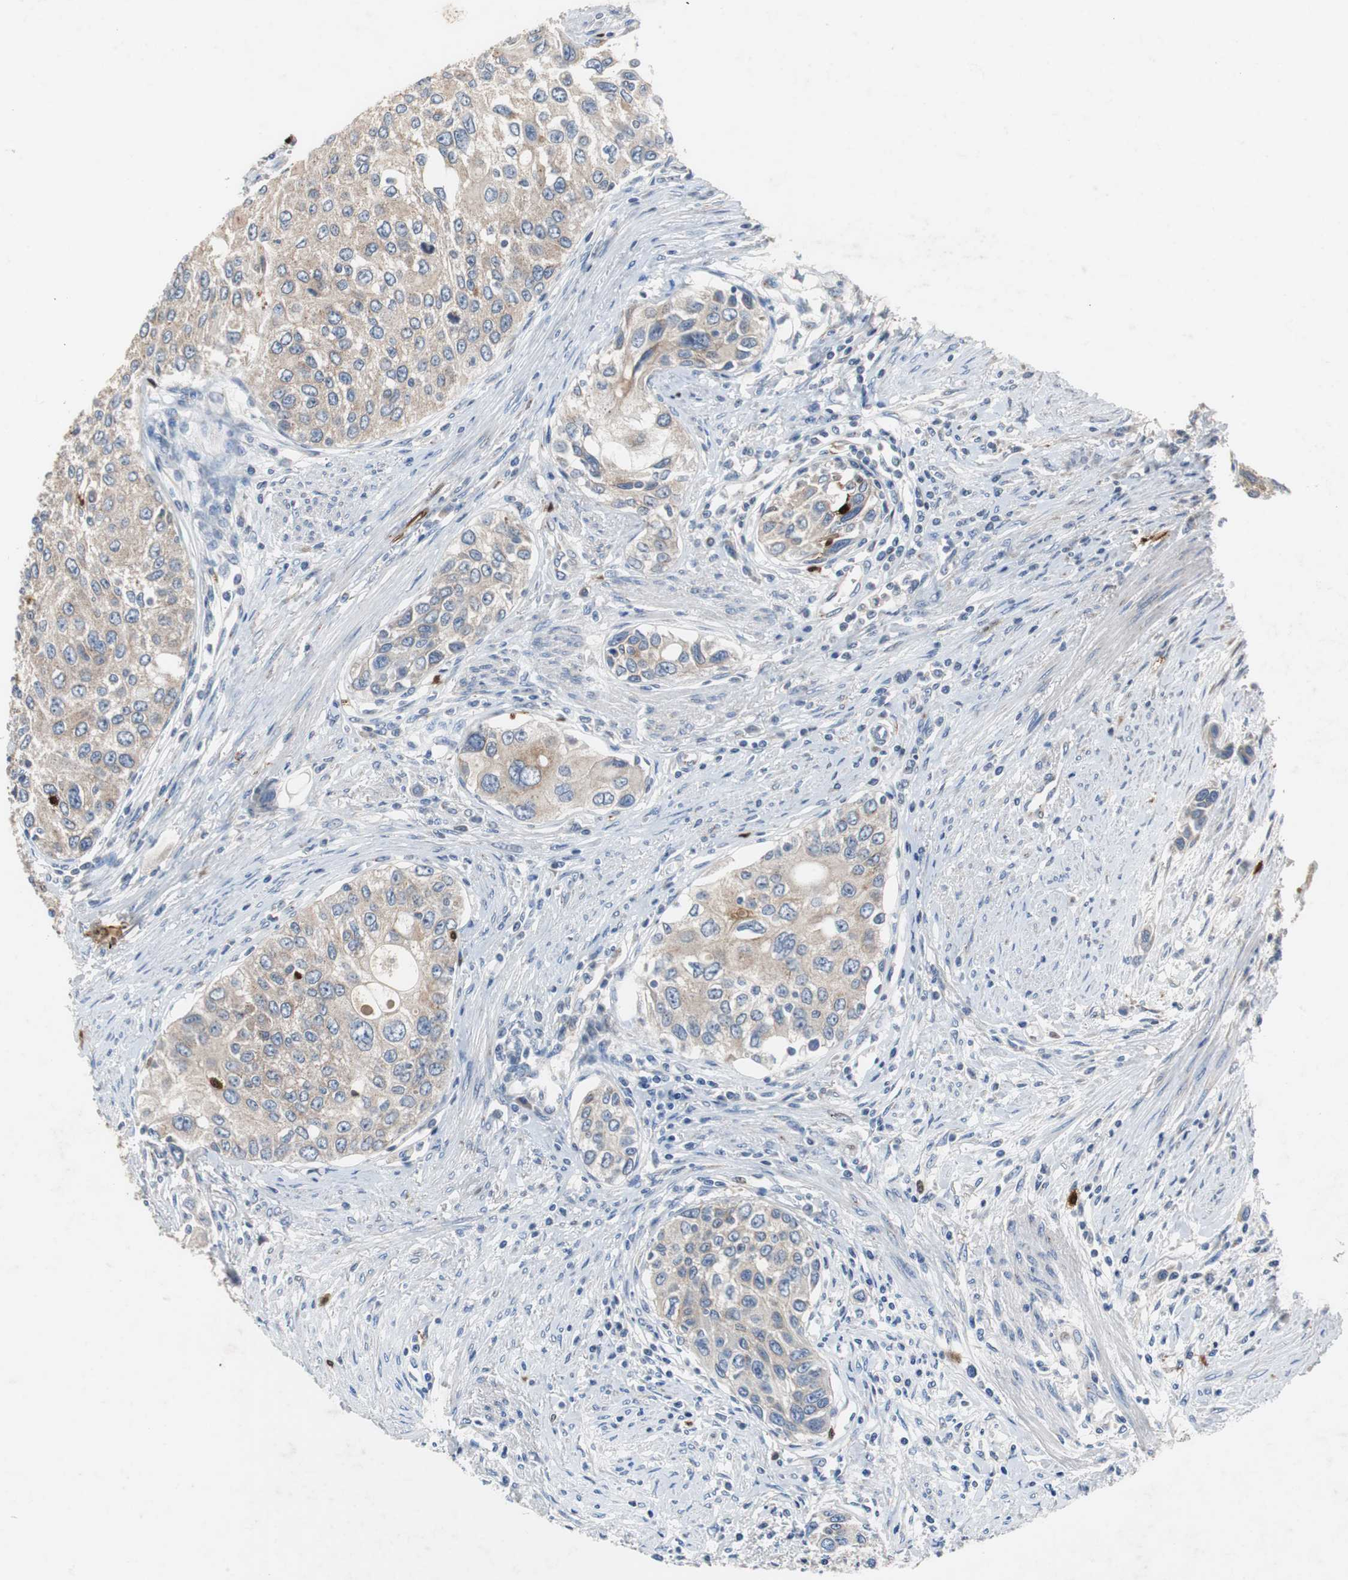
{"staining": {"intensity": "moderate", "quantity": ">75%", "location": "cytoplasmic/membranous"}, "tissue": "urothelial cancer", "cell_type": "Tumor cells", "image_type": "cancer", "snomed": [{"axis": "morphology", "description": "Urothelial carcinoma, High grade"}, {"axis": "topography", "description": "Urinary bladder"}], "caption": "Immunohistochemistry (IHC) micrograph of urothelial carcinoma (high-grade) stained for a protein (brown), which exhibits medium levels of moderate cytoplasmic/membranous expression in about >75% of tumor cells.", "gene": "CALB2", "patient": {"sex": "female", "age": 56}}